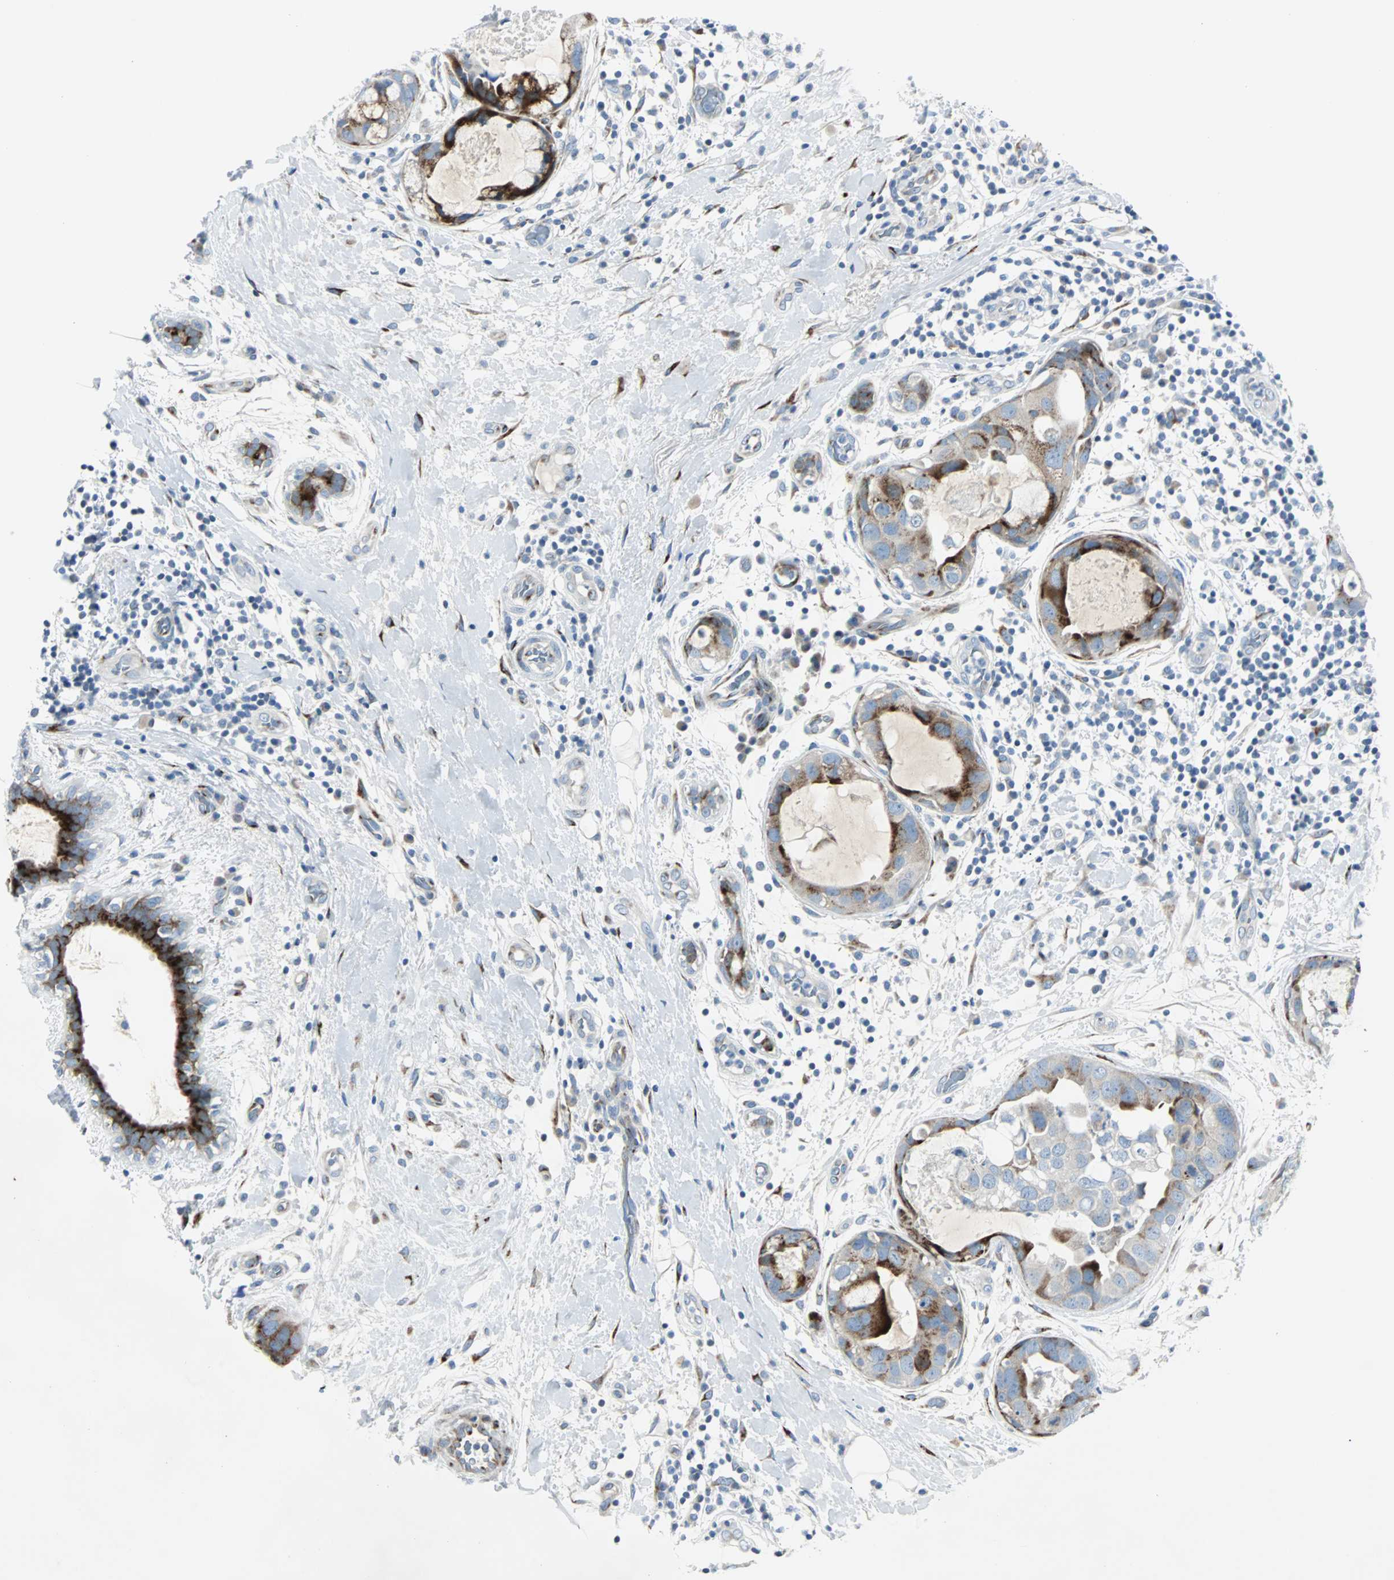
{"staining": {"intensity": "strong", "quantity": "25%-75%", "location": "cytoplasmic/membranous"}, "tissue": "breast cancer", "cell_type": "Tumor cells", "image_type": "cancer", "snomed": [{"axis": "morphology", "description": "Duct carcinoma"}, {"axis": "topography", "description": "Breast"}], "caption": "IHC image of neoplastic tissue: human breast cancer stained using IHC demonstrates high levels of strong protein expression localized specifically in the cytoplasmic/membranous of tumor cells, appearing as a cytoplasmic/membranous brown color.", "gene": "BBC3", "patient": {"sex": "female", "age": 40}}